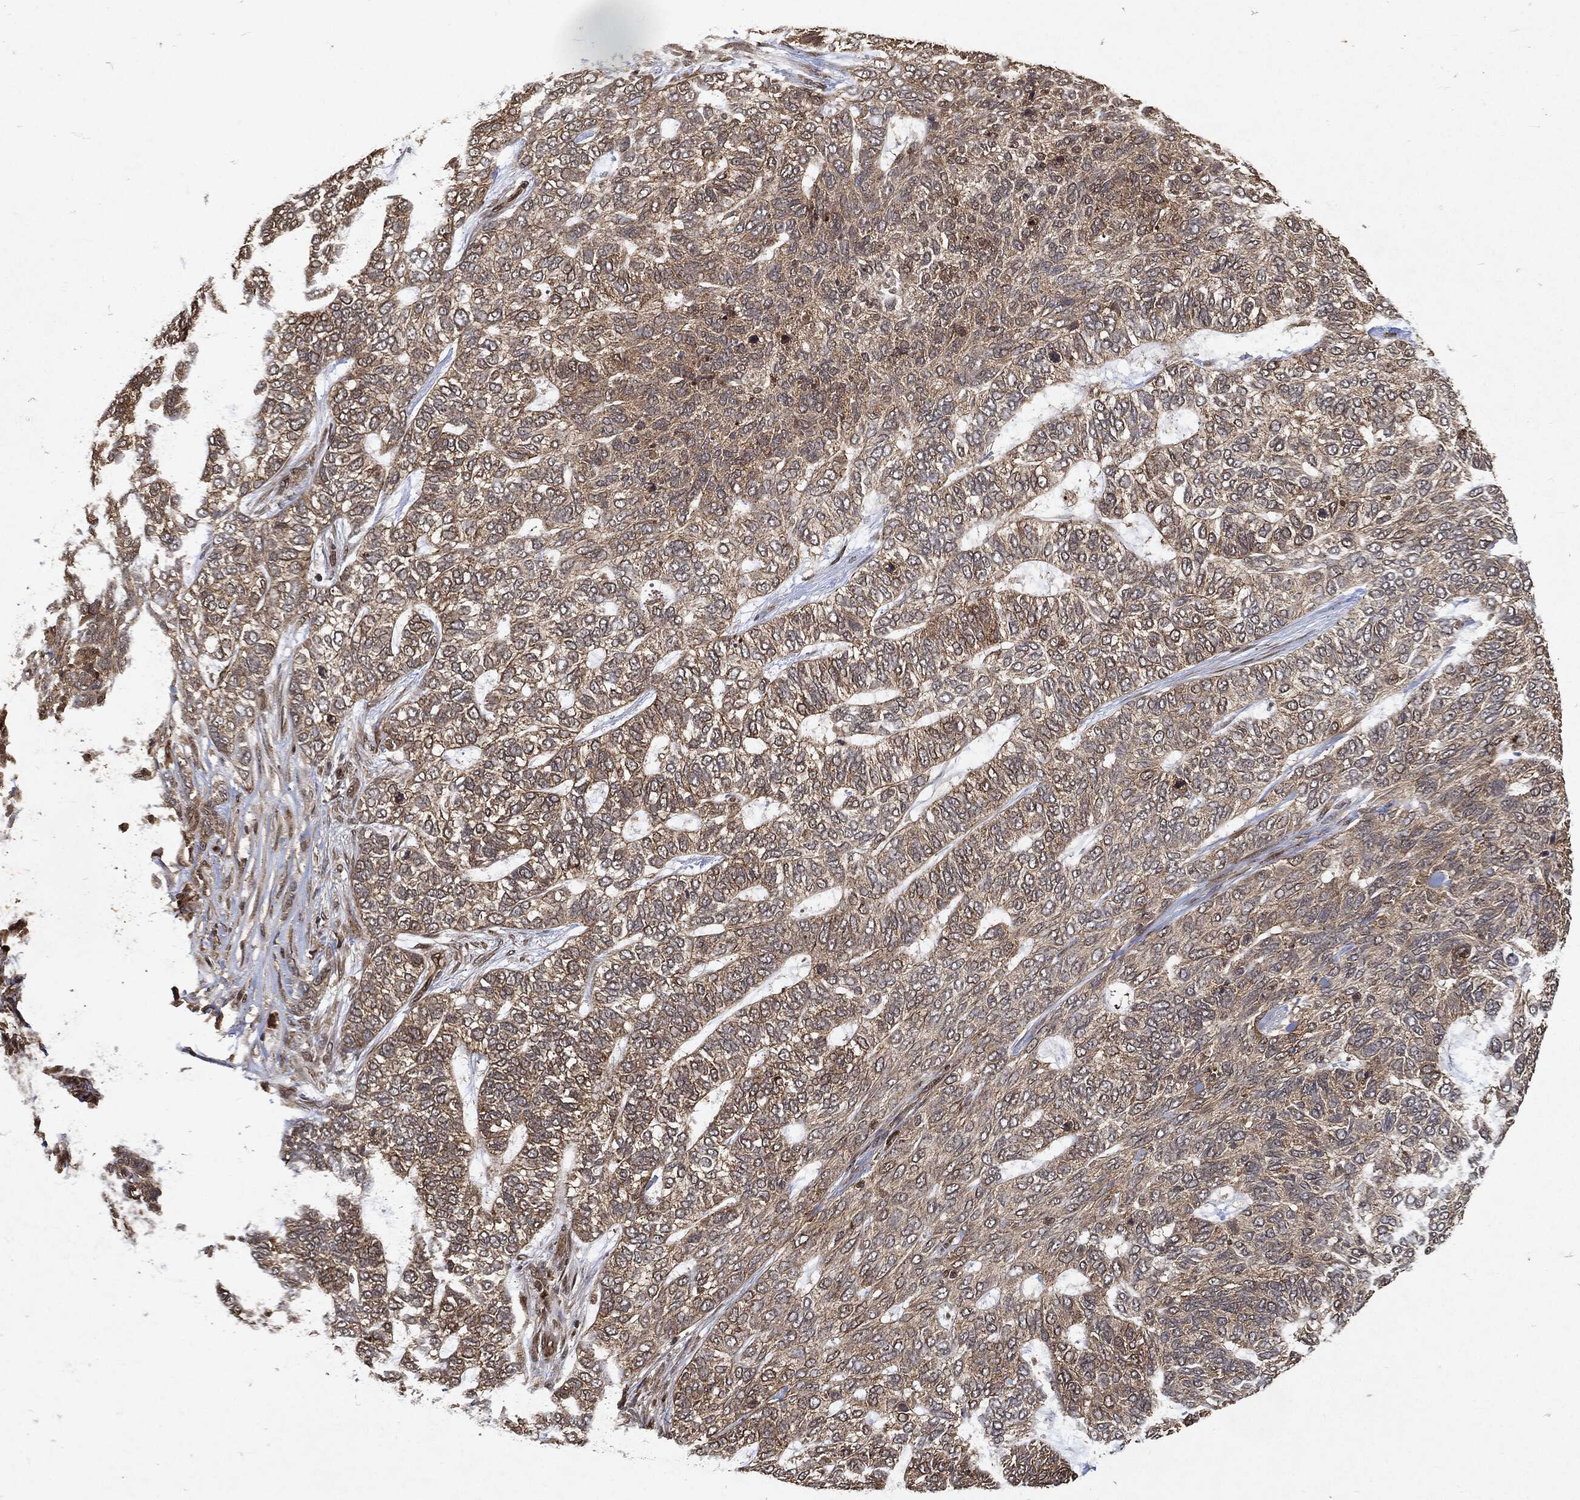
{"staining": {"intensity": "weak", "quantity": "25%-75%", "location": "cytoplasmic/membranous"}, "tissue": "skin cancer", "cell_type": "Tumor cells", "image_type": "cancer", "snomed": [{"axis": "morphology", "description": "Basal cell carcinoma"}, {"axis": "topography", "description": "Skin"}], "caption": "About 25%-75% of tumor cells in human basal cell carcinoma (skin) show weak cytoplasmic/membranous protein staining as visualized by brown immunohistochemical staining.", "gene": "ZNF226", "patient": {"sex": "female", "age": 65}}